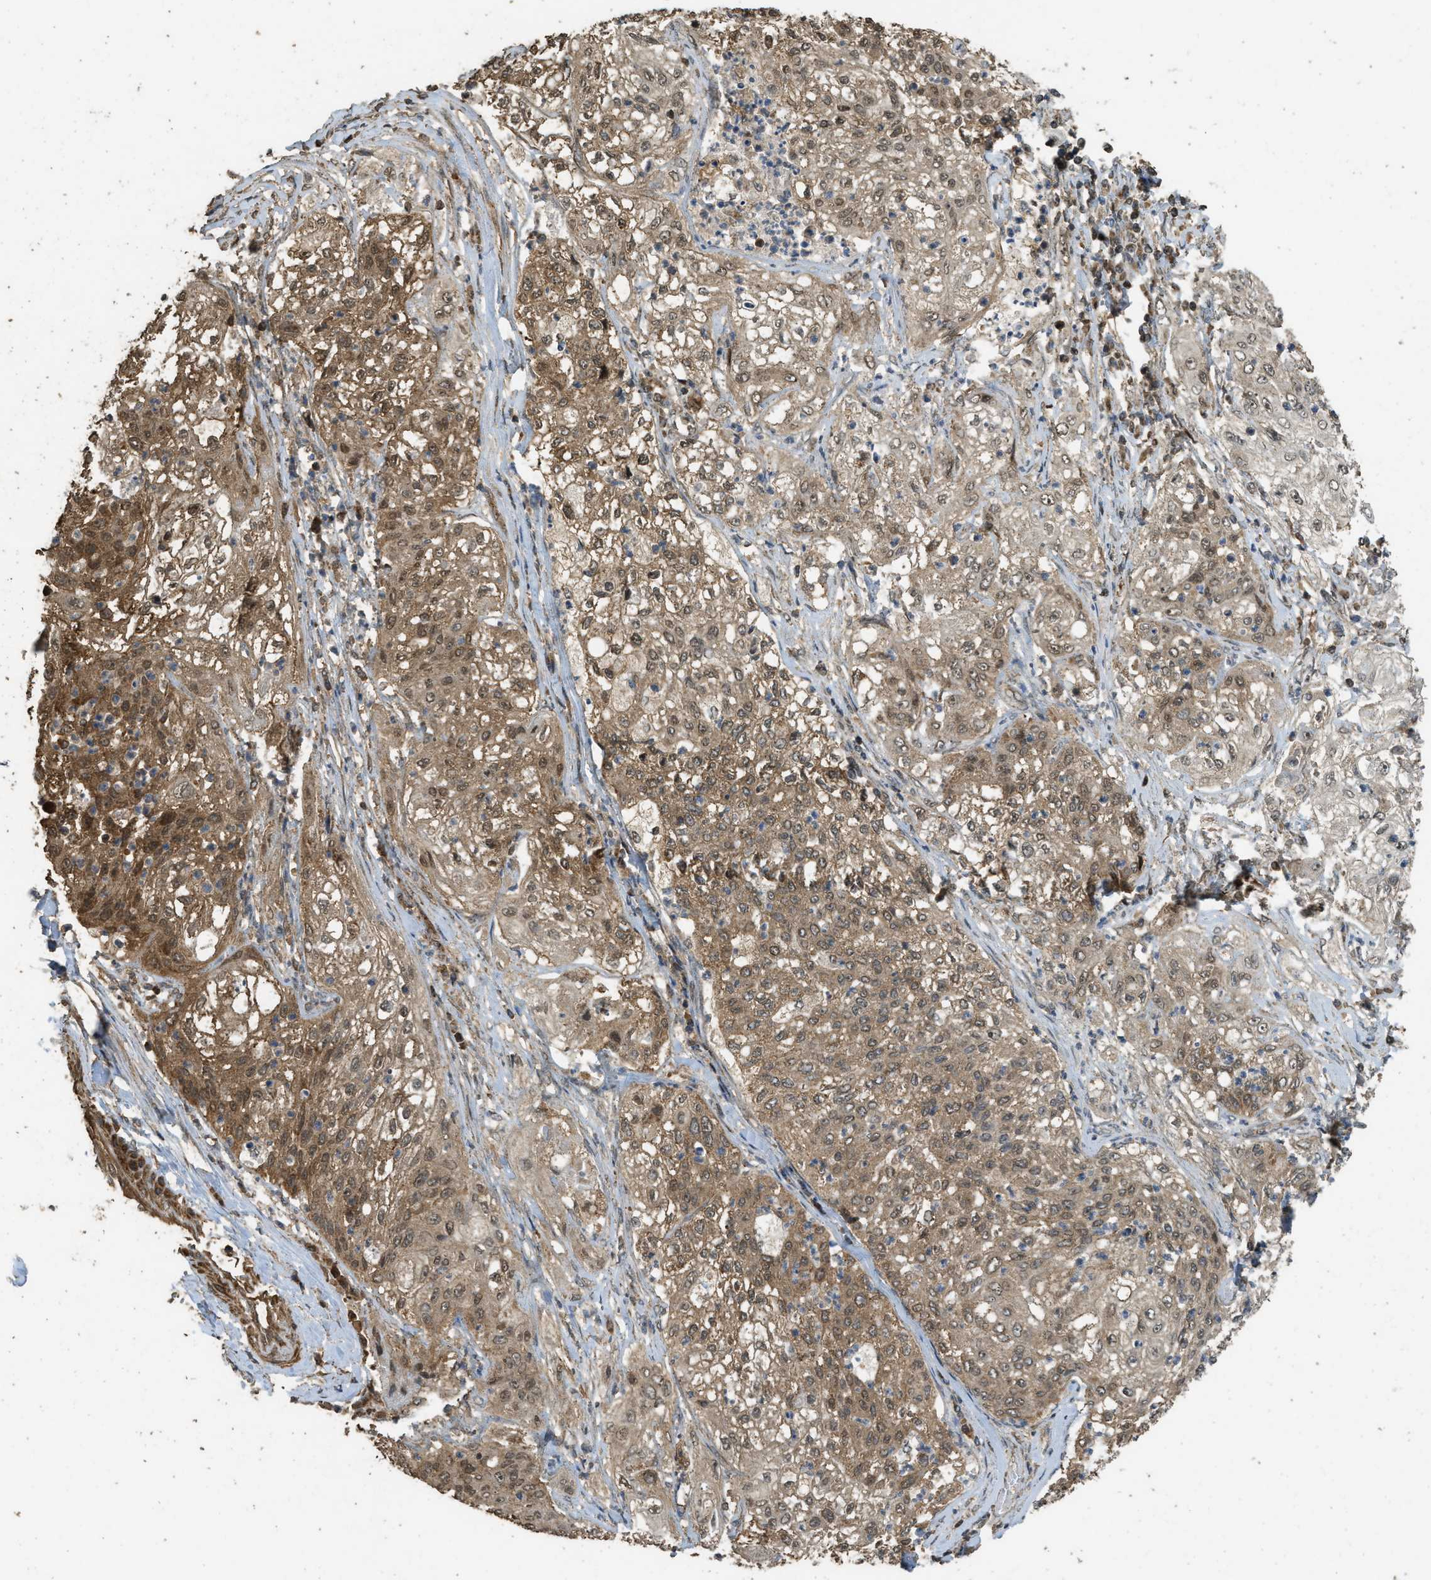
{"staining": {"intensity": "moderate", "quantity": ">75%", "location": "cytoplasmic/membranous,nuclear"}, "tissue": "lung cancer", "cell_type": "Tumor cells", "image_type": "cancer", "snomed": [{"axis": "morphology", "description": "Inflammation, NOS"}, {"axis": "morphology", "description": "Squamous cell carcinoma, NOS"}, {"axis": "topography", "description": "Lymph node"}, {"axis": "topography", "description": "Soft tissue"}, {"axis": "topography", "description": "Lung"}], "caption": "DAB immunohistochemical staining of lung cancer exhibits moderate cytoplasmic/membranous and nuclear protein positivity in about >75% of tumor cells. (IHC, brightfield microscopy, high magnification).", "gene": "CTPS1", "patient": {"sex": "male", "age": 66}}